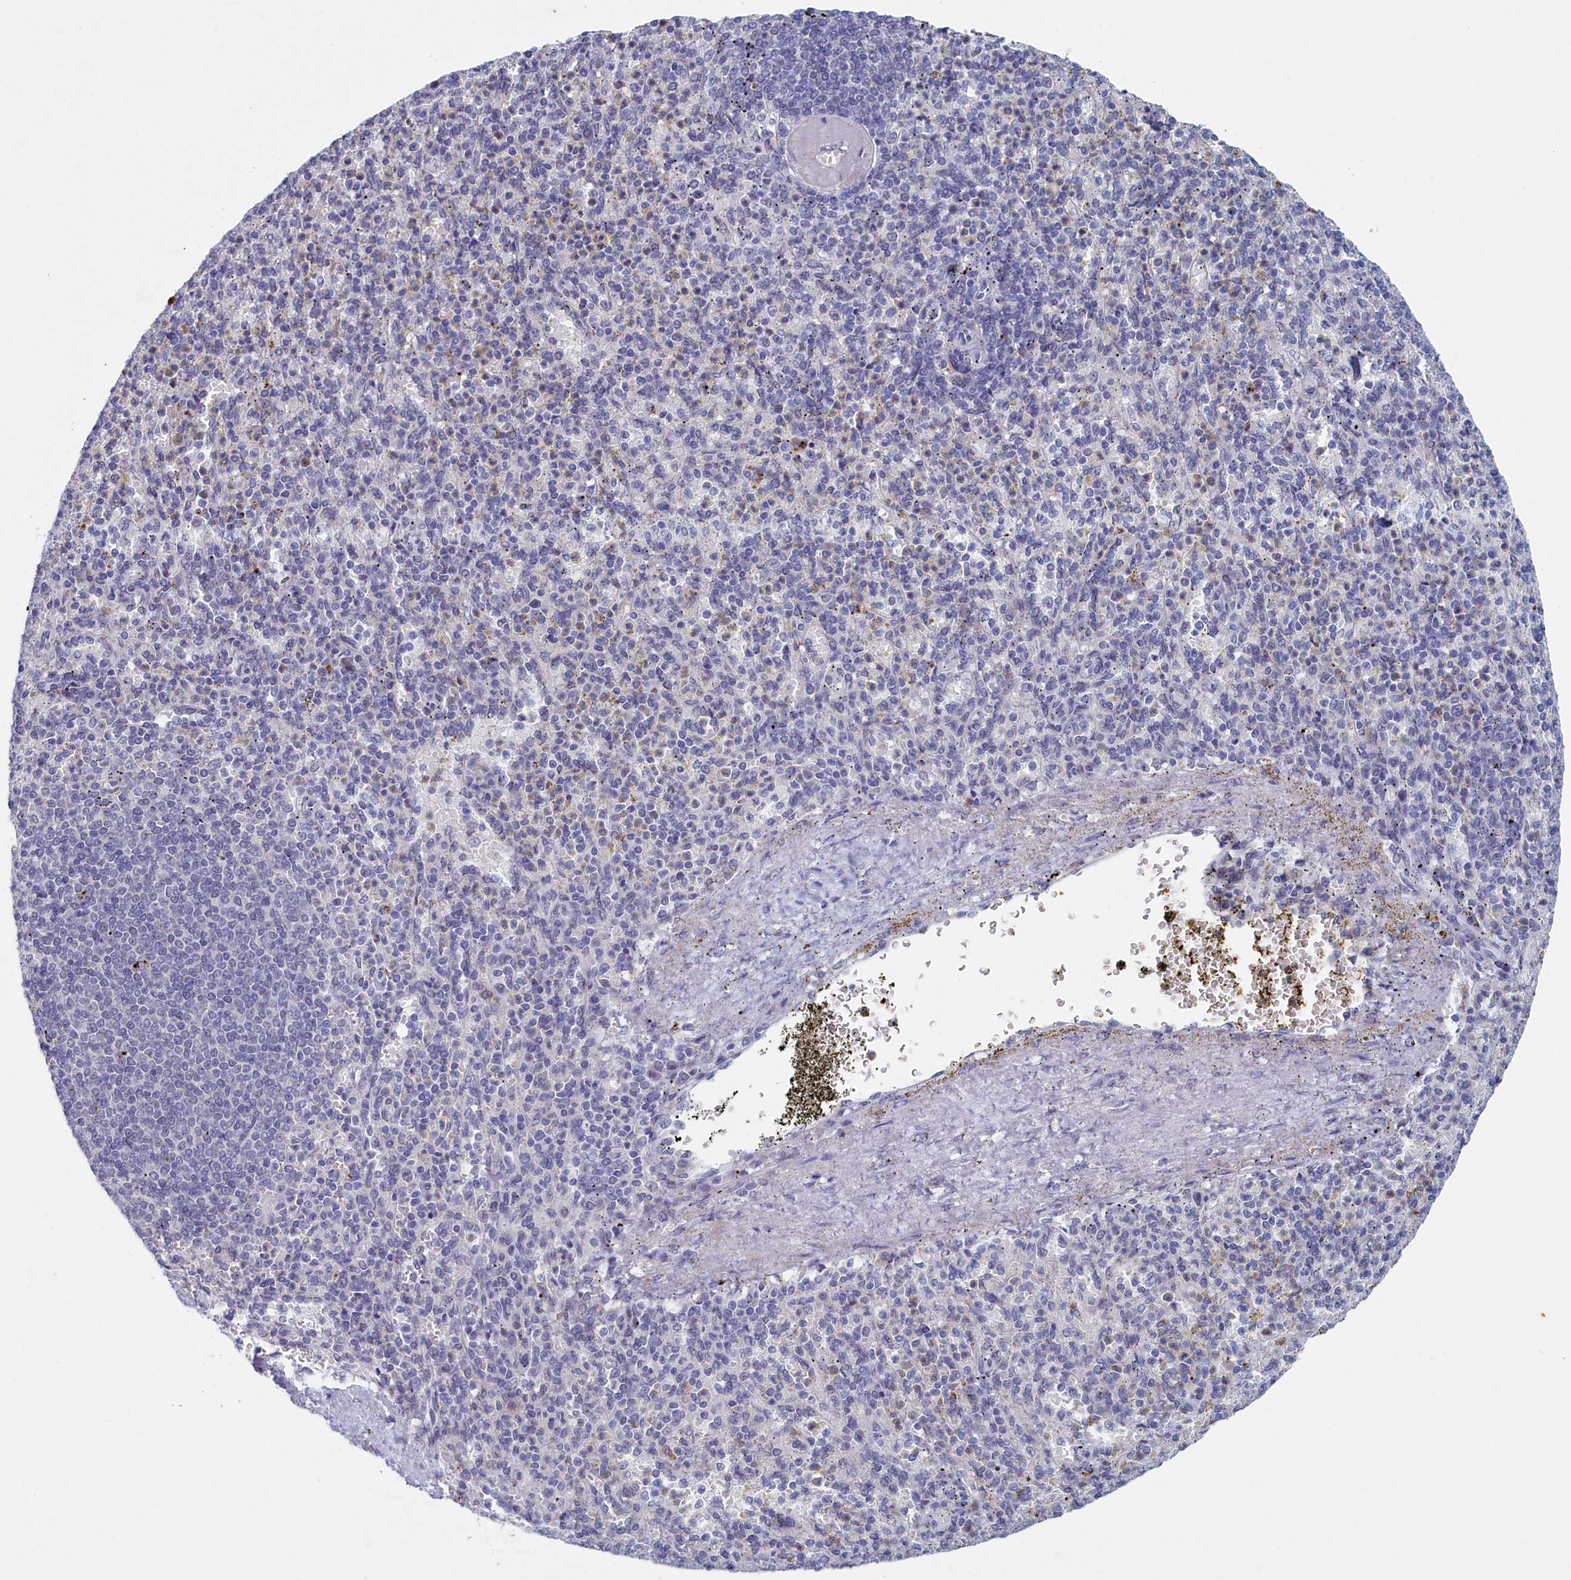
{"staining": {"intensity": "negative", "quantity": "none", "location": "none"}, "tissue": "spleen", "cell_type": "Cells in red pulp", "image_type": "normal", "snomed": [{"axis": "morphology", "description": "Normal tissue, NOS"}, {"axis": "topography", "description": "Spleen"}], "caption": "IHC of unremarkable human spleen shows no staining in cells in red pulp.", "gene": "WDR76", "patient": {"sex": "female", "age": 74}}